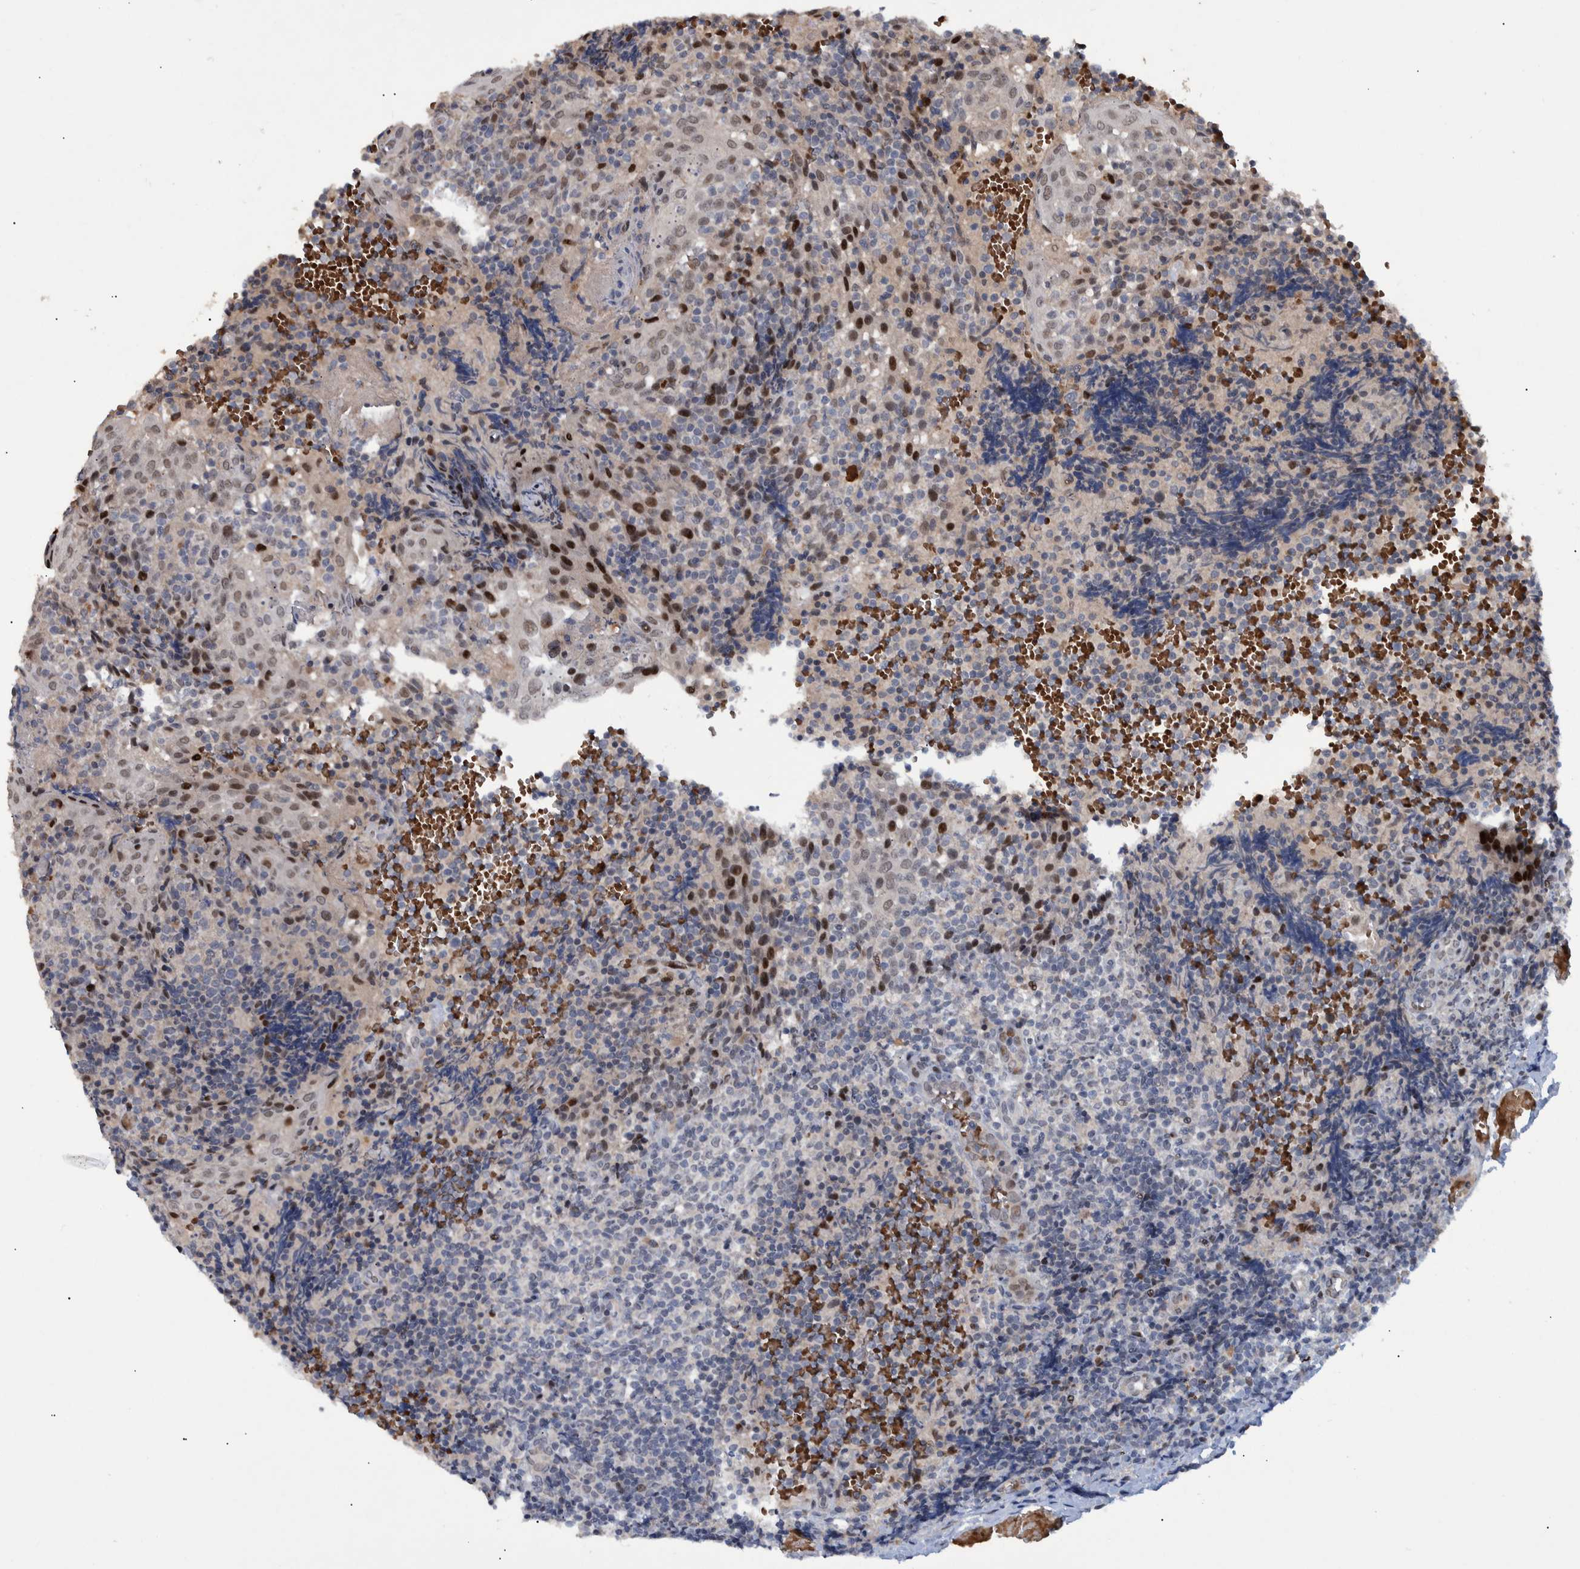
{"staining": {"intensity": "negative", "quantity": "none", "location": "none"}, "tissue": "tonsil", "cell_type": "Germinal center cells", "image_type": "normal", "snomed": [{"axis": "morphology", "description": "Normal tissue, NOS"}, {"axis": "topography", "description": "Tonsil"}], "caption": "Immunohistochemical staining of unremarkable tonsil displays no significant positivity in germinal center cells.", "gene": "ESRP1", "patient": {"sex": "female", "age": 19}}